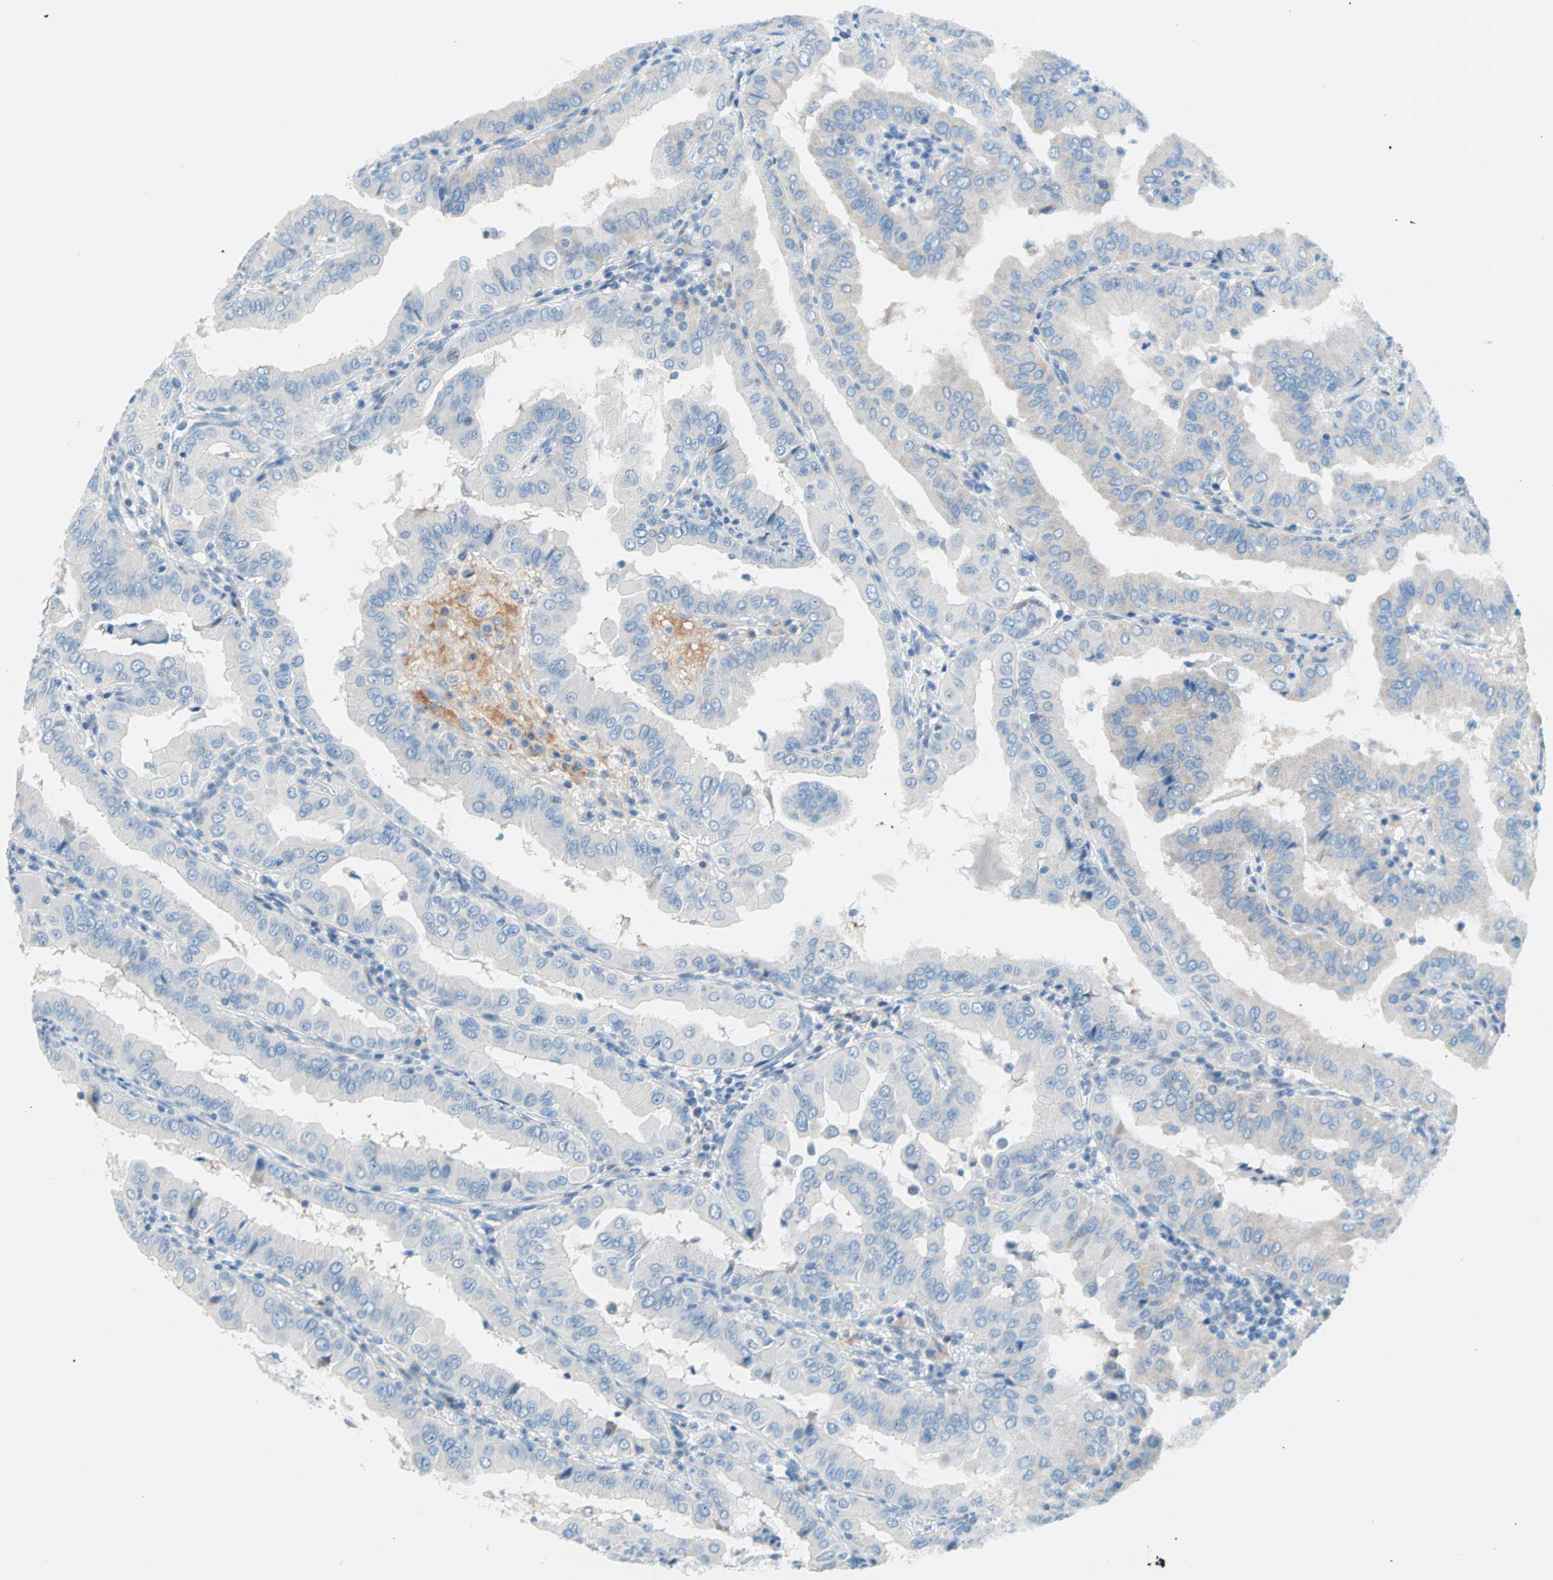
{"staining": {"intensity": "negative", "quantity": "none", "location": "none"}, "tissue": "thyroid cancer", "cell_type": "Tumor cells", "image_type": "cancer", "snomed": [{"axis": "morphology", "description": "Papillary adenocarcinoma, NOS"}, {"axis": "topography", "description": "Thyroid gland"}], "caption": "Tumor cells are negative for protein expression in human thyroid cancer.", "gene": "TMEM163", "patient": {"sex": "male", "age": 33}}